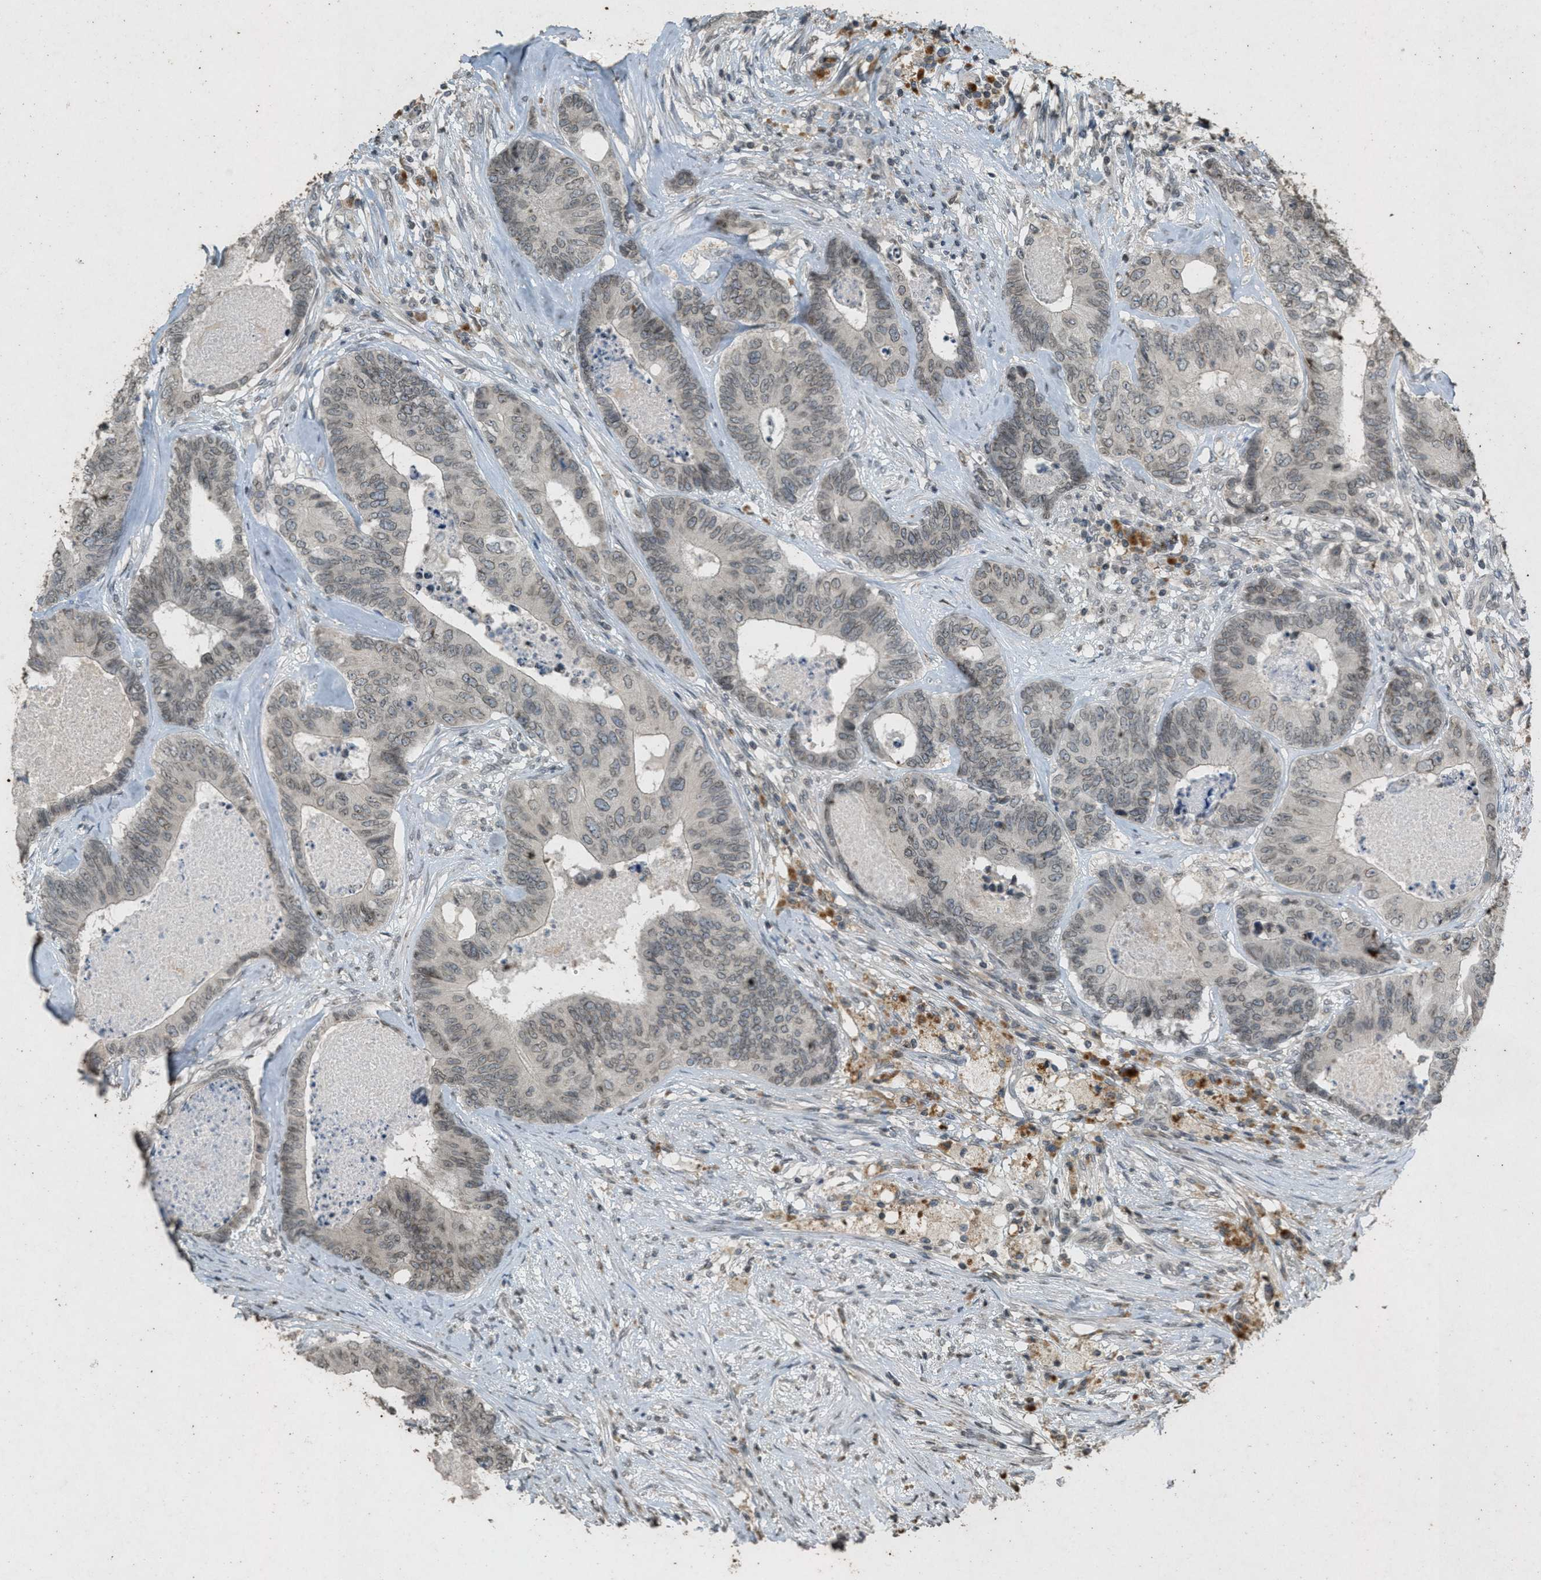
{"staining": {"intensity": "moderate", "quantity": "25%-75%", "location": "cytoplasmic/membranous,nuclear"}, "tissue": "colorectal cancer", "cell_type": "Tumor cells", "image_type": "cancer", "snomed": [{"axis": "morphology", "description": "Adenocarcinoma, NOS"}, {"axis": "topography", "description": "Colon"}], "caption": "Immunohistochemical staining of colorectal cancer (adenocarcinoma) exhibits medium levels of moderate cytoplasmic/membranous and nuclear protein positivity in approximately 25%-75% of tumor cells. (brown staining indicates protein expression, while blue staining denotes nuclei).", "gene": "ABHD6", "patient": {"sex": "female", "age": 67}}